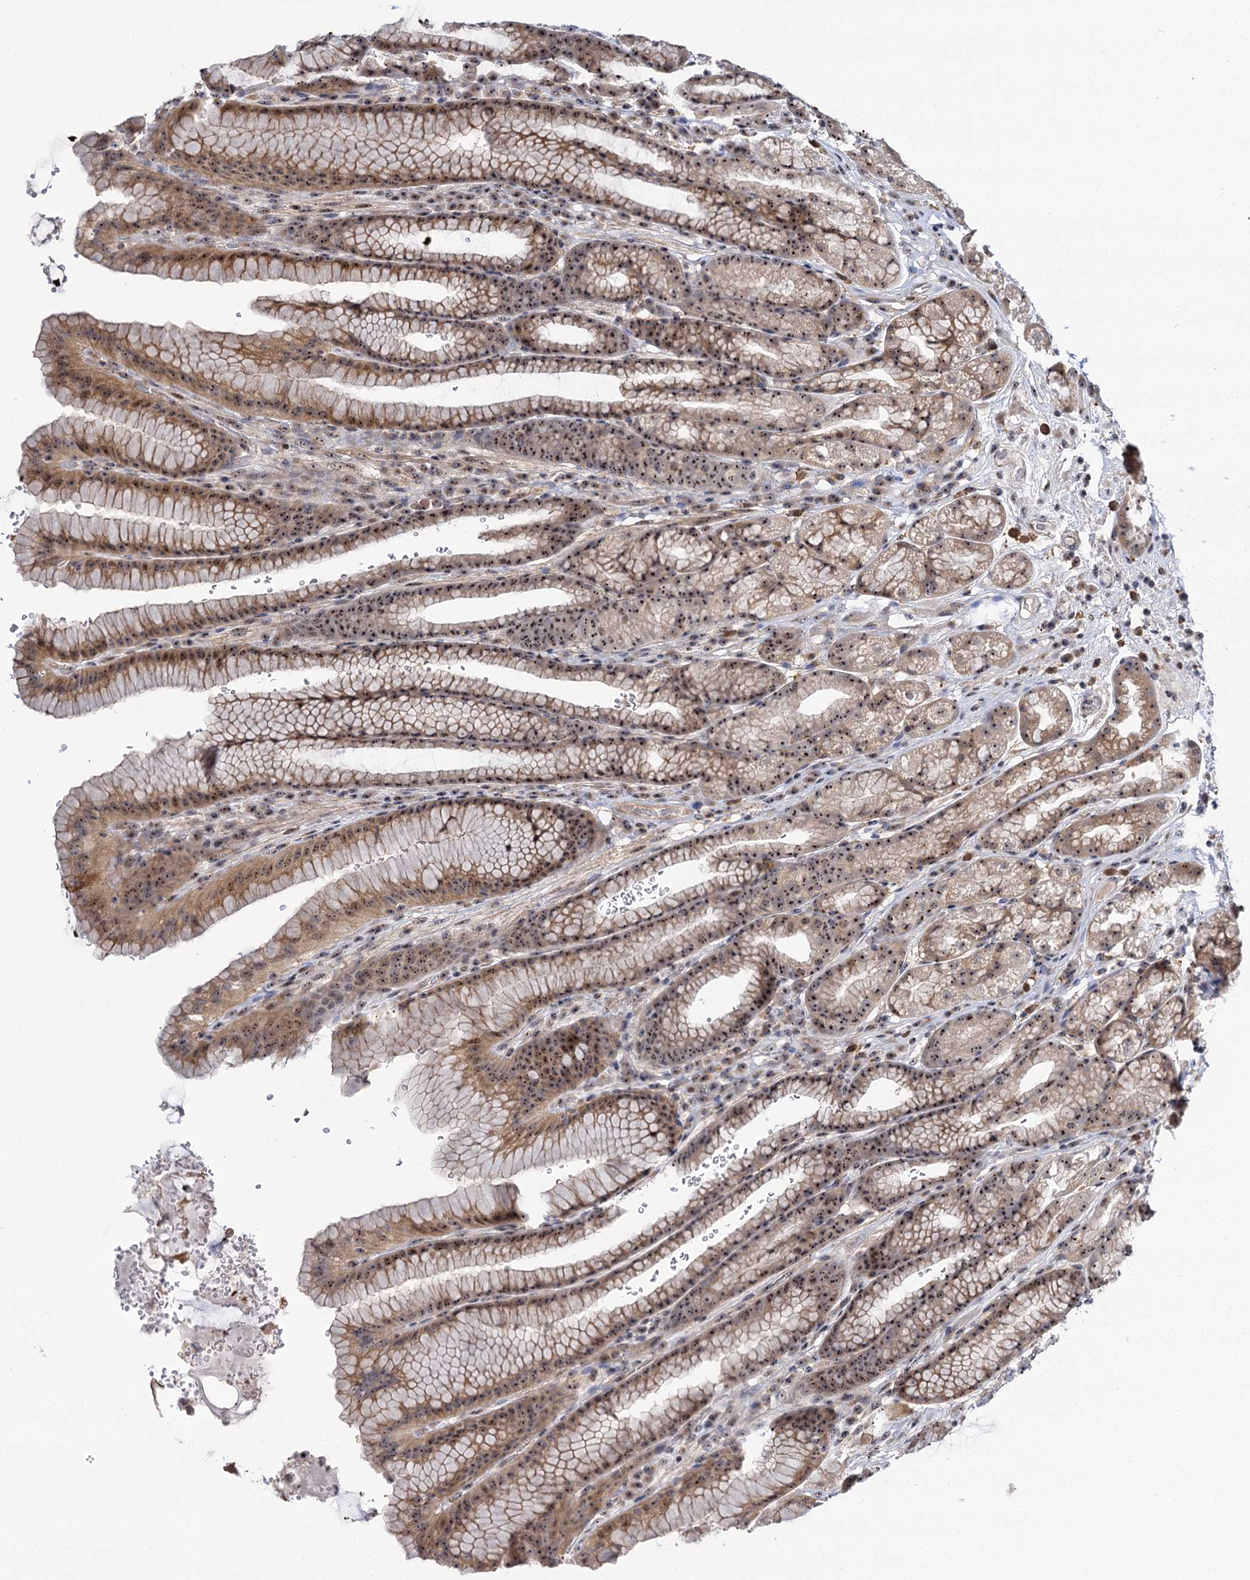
{"staining": {"intensity": "moderate", "quantity": ">75%", "location": "cytoplasmic/membranous,nuclear"}, "tissue": "stomach", "cell_type": "Glandular cells", "image_type": "normal", "snomed": [{"axis": "morphology", "description": "Normal tissue, NOS"}, {"axis": "morphology", "description": "Adenocarcinoma, NOS"}, {"axis": "topography", "description": "Stomach"}], "caption": "This histopathology image demonstrates immunohistochemistry staining of benign human stomach, with medium moderate cytoplasmic/membranous,nuclear staining in approximately >75% of glandular cells.", "gene": "SUPT20H", "patient": {"sex": "male", "age": 57}}